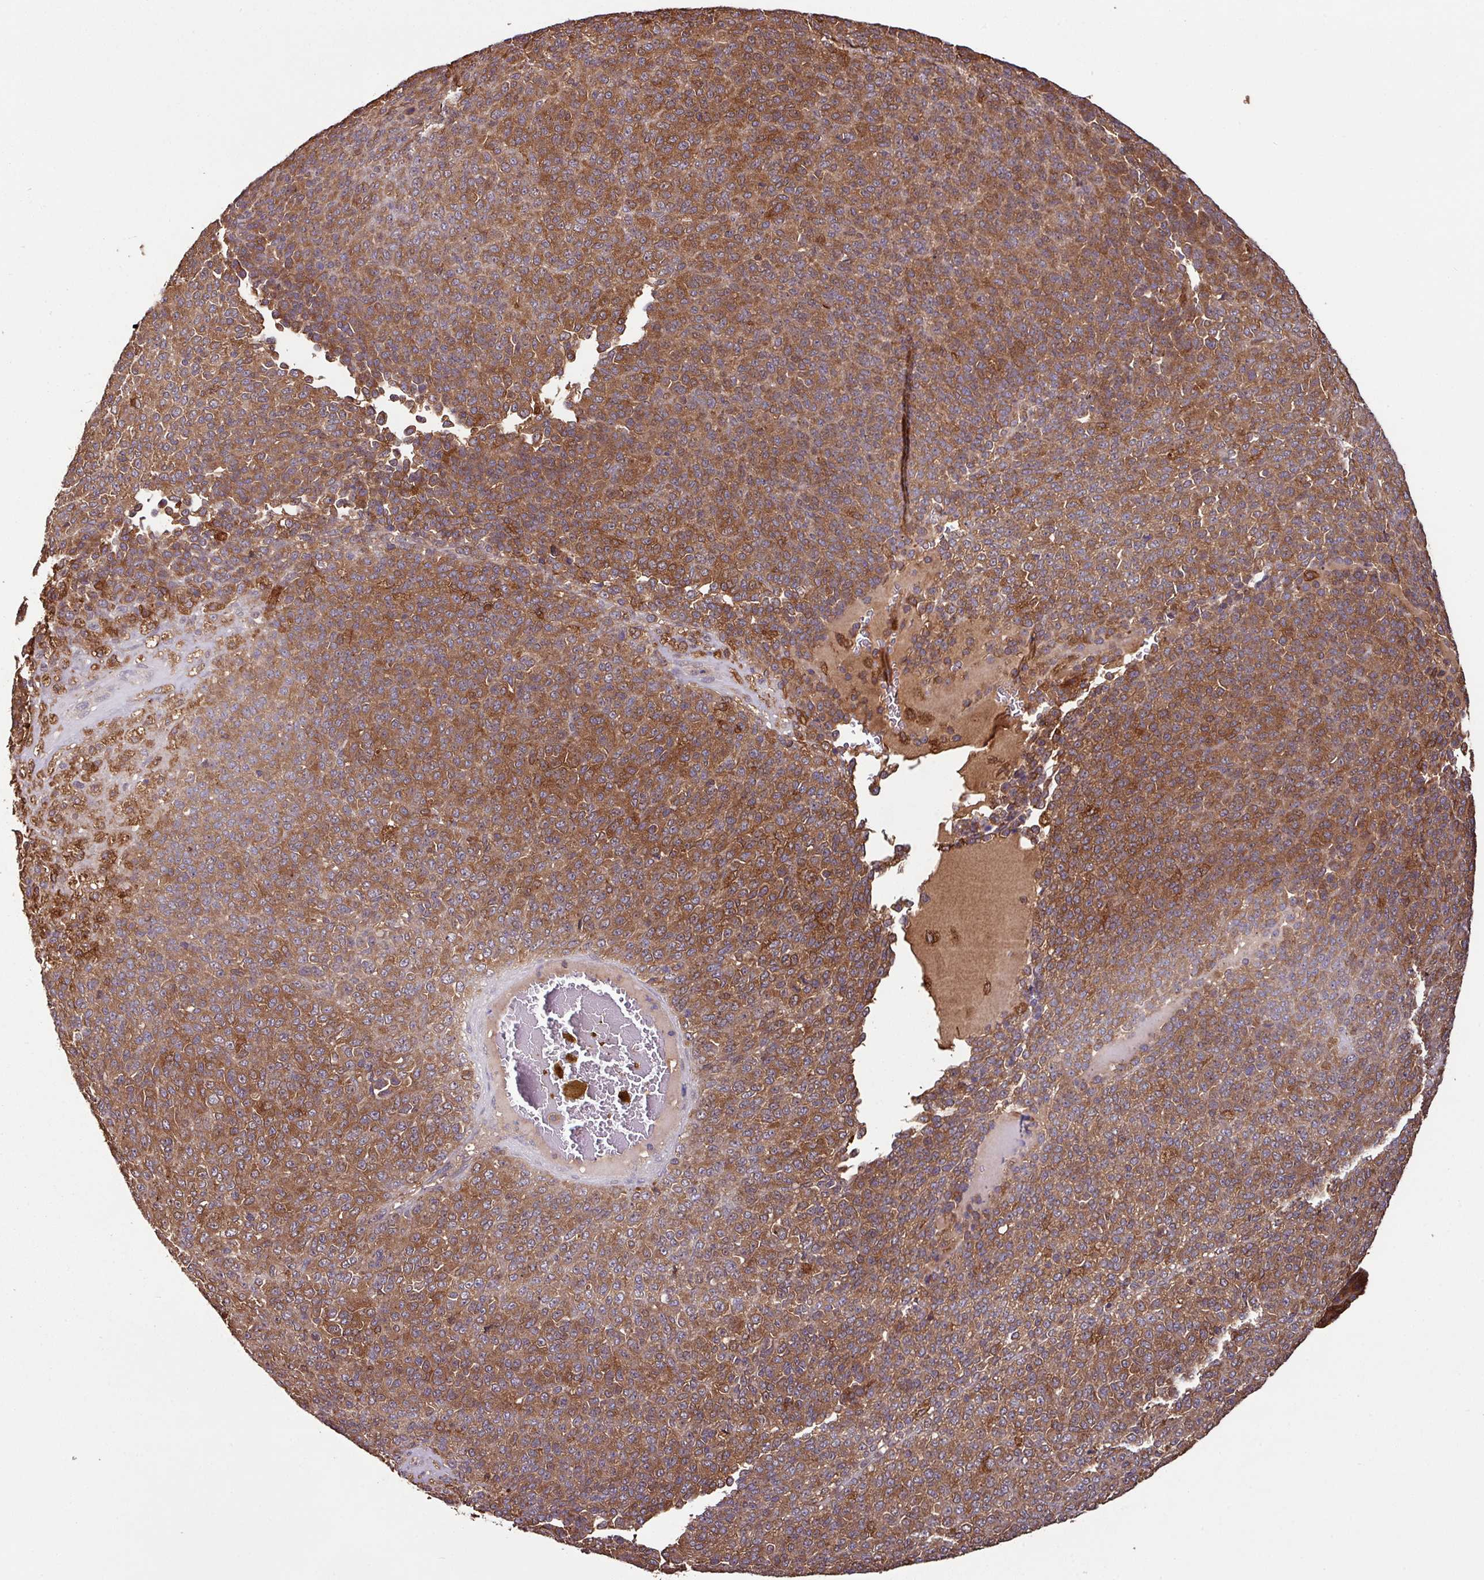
{"staining": {"intensity": "strong", "quantity": ">75%", "location": "cytoplasmic/membranous"}, "tissue": "melanoma", "cell_type": "Tumor cells", "image_type": "cancer", "snomed": [{"axis": "morphology", "description": "Malignant melanoma, Metastatic site"}, {"axis": "topography", "description": "Brain"}], "caption": "Brown immunohistochemical staining in malignant melanoma (metastatic site) reveals strong cytoplasmic/membranous positivity in about >75% of tumor cells.", "gene": "GNPDA1", "patient": {"sex": "female", "age": 56}}